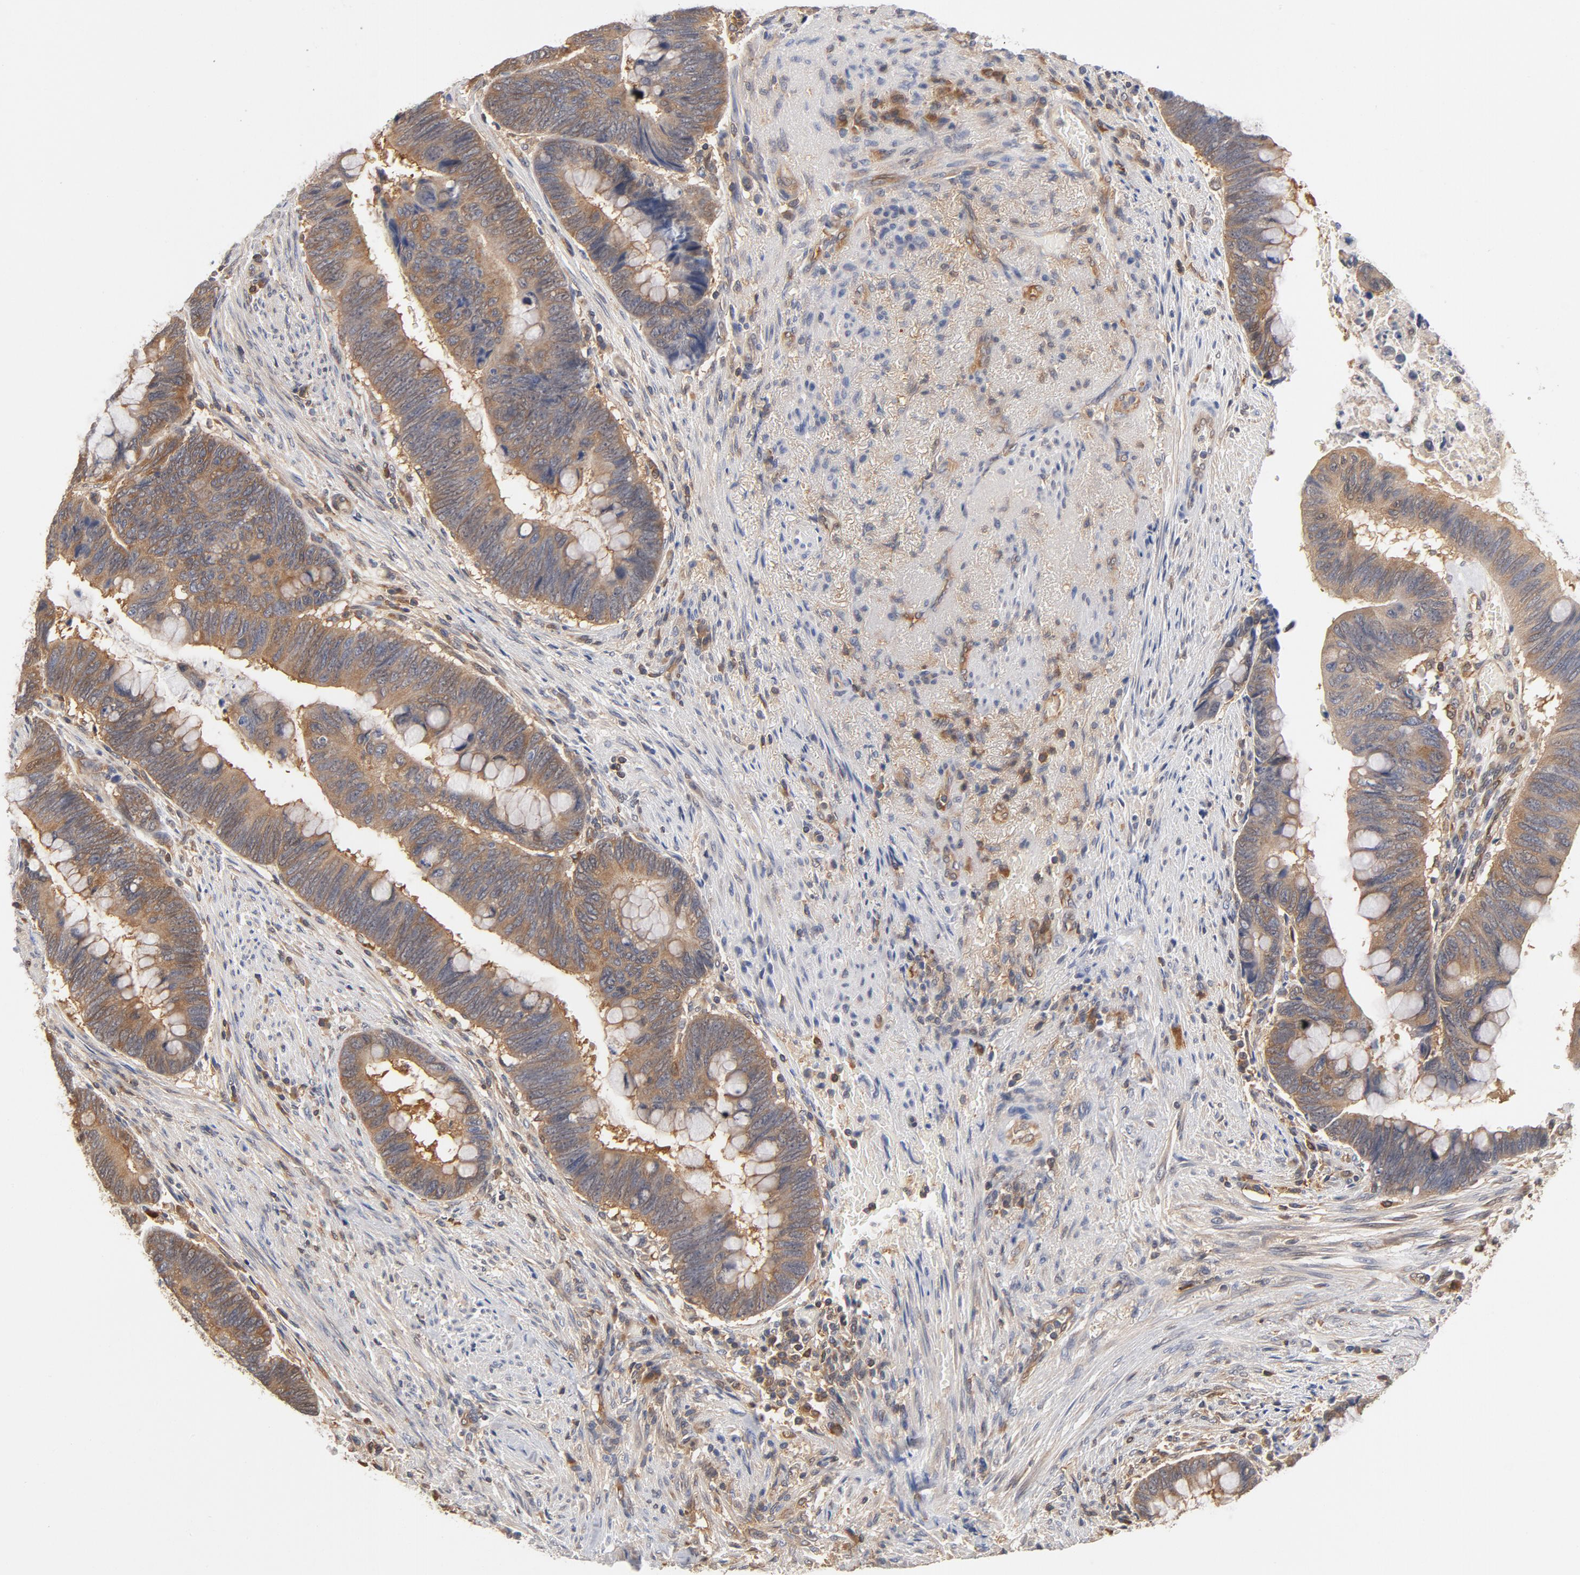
{"staining": {"intensity": "weak", "quantity": ">75%", "location": "cytoplasmic/membranous"}, "tissue": "colorectal cancer", "cell_type": "Tumor cells", "image_type": "cancer", "snomed": [{"axis": "morphology", "description": "Normal tissue, NOS"}, {"axis": "morphology", "description": "Adenocarcinoma, NOS"}, {"axis": "topography", "description": "Rectum"}], "caption": "Tumor cells display low levels of weak cytoplasmic/membranous staining in about >75% of cells in human colorectal cancer.", "gene": "ASMTL", "patient": {"sex": "male", "age": 92}}